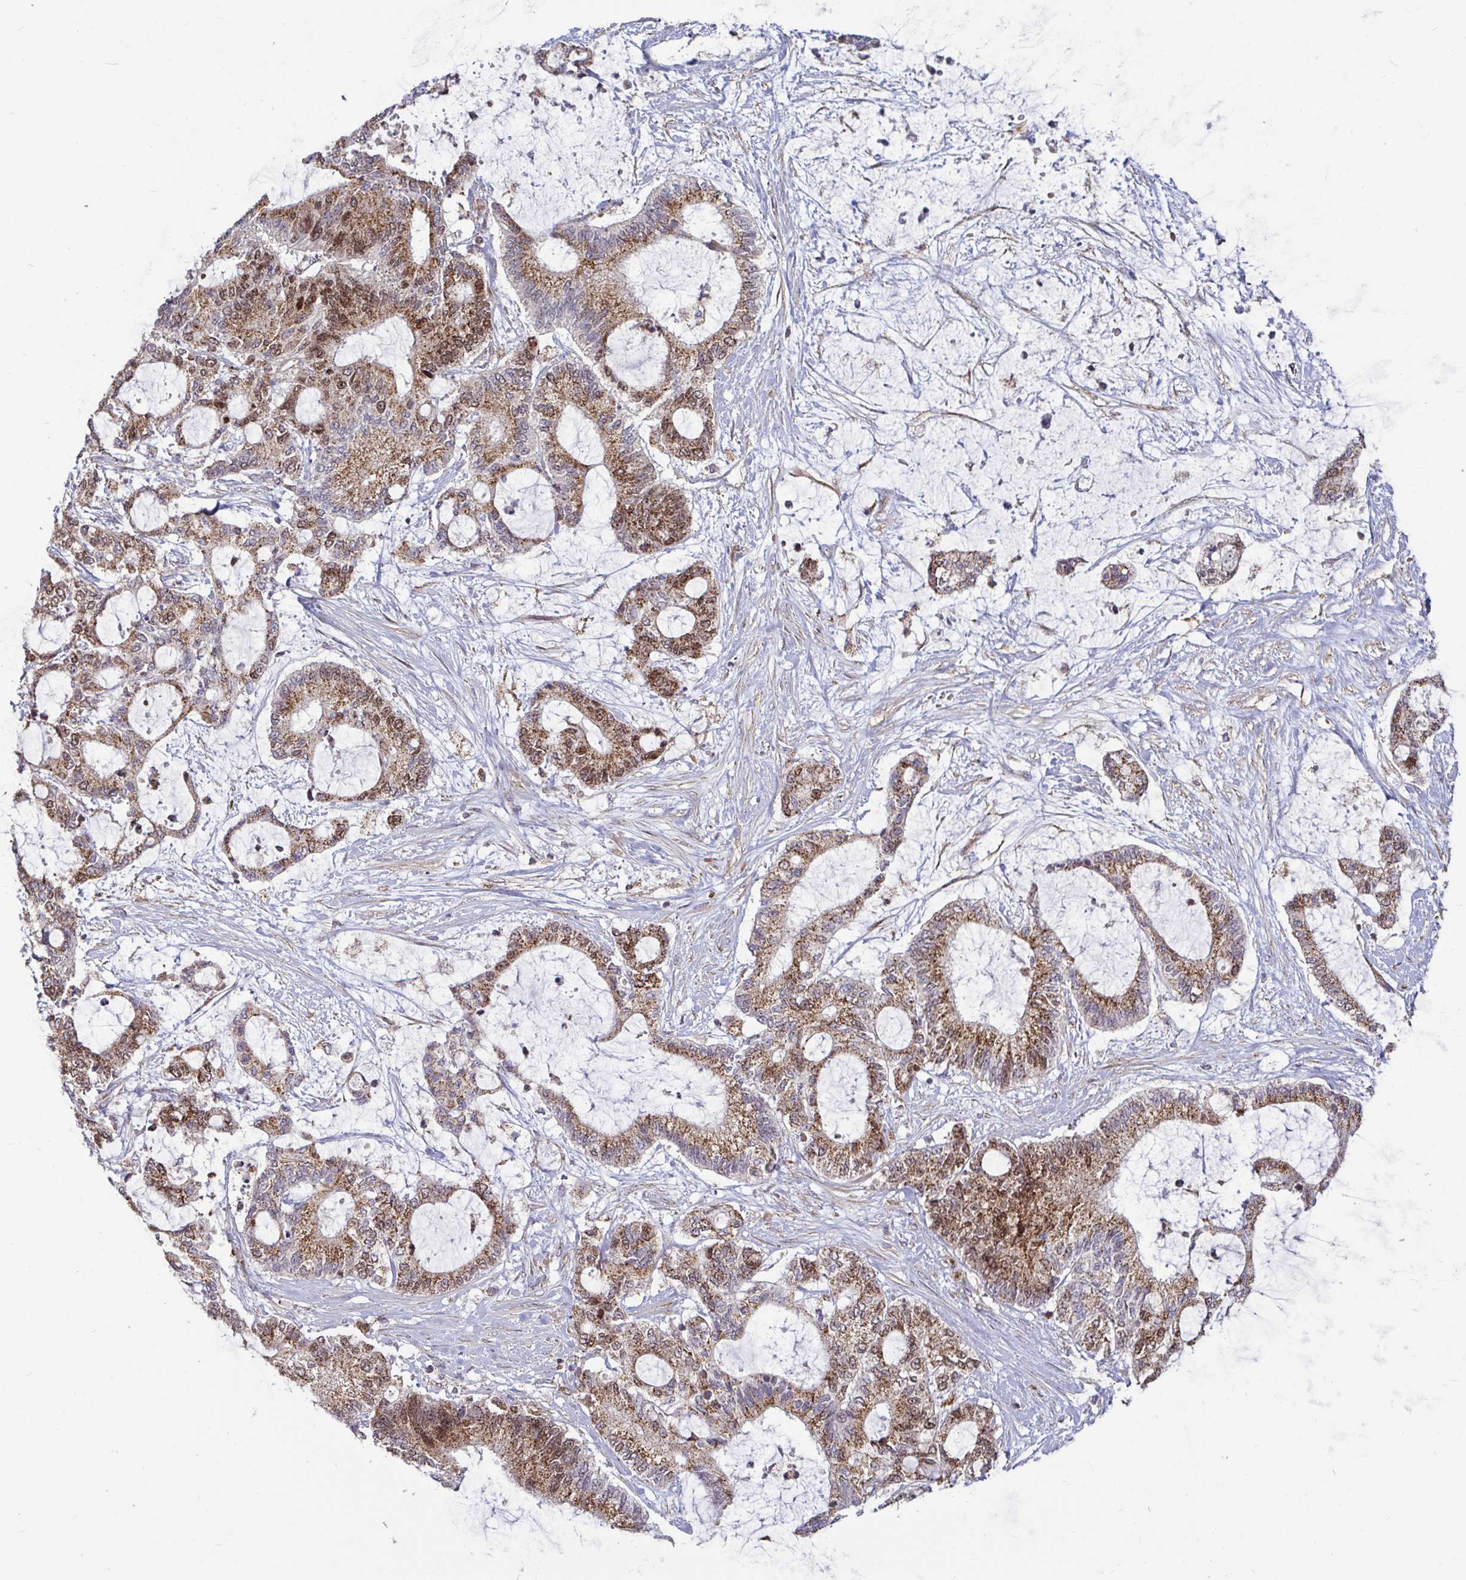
{"staining": {"intensity": "strong", "quantity": ">75%", "location": "cytoplasmic/membranous"}, "tissue": "liver cancer", "cell_type": "Tumor cells", "image_type": "cancer", "snomed": [{"axis": "morphology", "description": "Normal tissue, NOS"}, {"axis": "morphology", "description": "Cholangiocarcinoma"}, {"axis": "topography", "description": "Liver"}, {"axis": "topography", "description": "Peripheral nerve tissue"}], "caption": "DAB immunohistochemical staining of human cholangiocarcinoma (liver) exhibits strong cytoplasmic/membranous protein positivity in approximately >75% of tumor cells.", "gene": "SPRY1", "patient": {"sex": "female", "age": 73}}